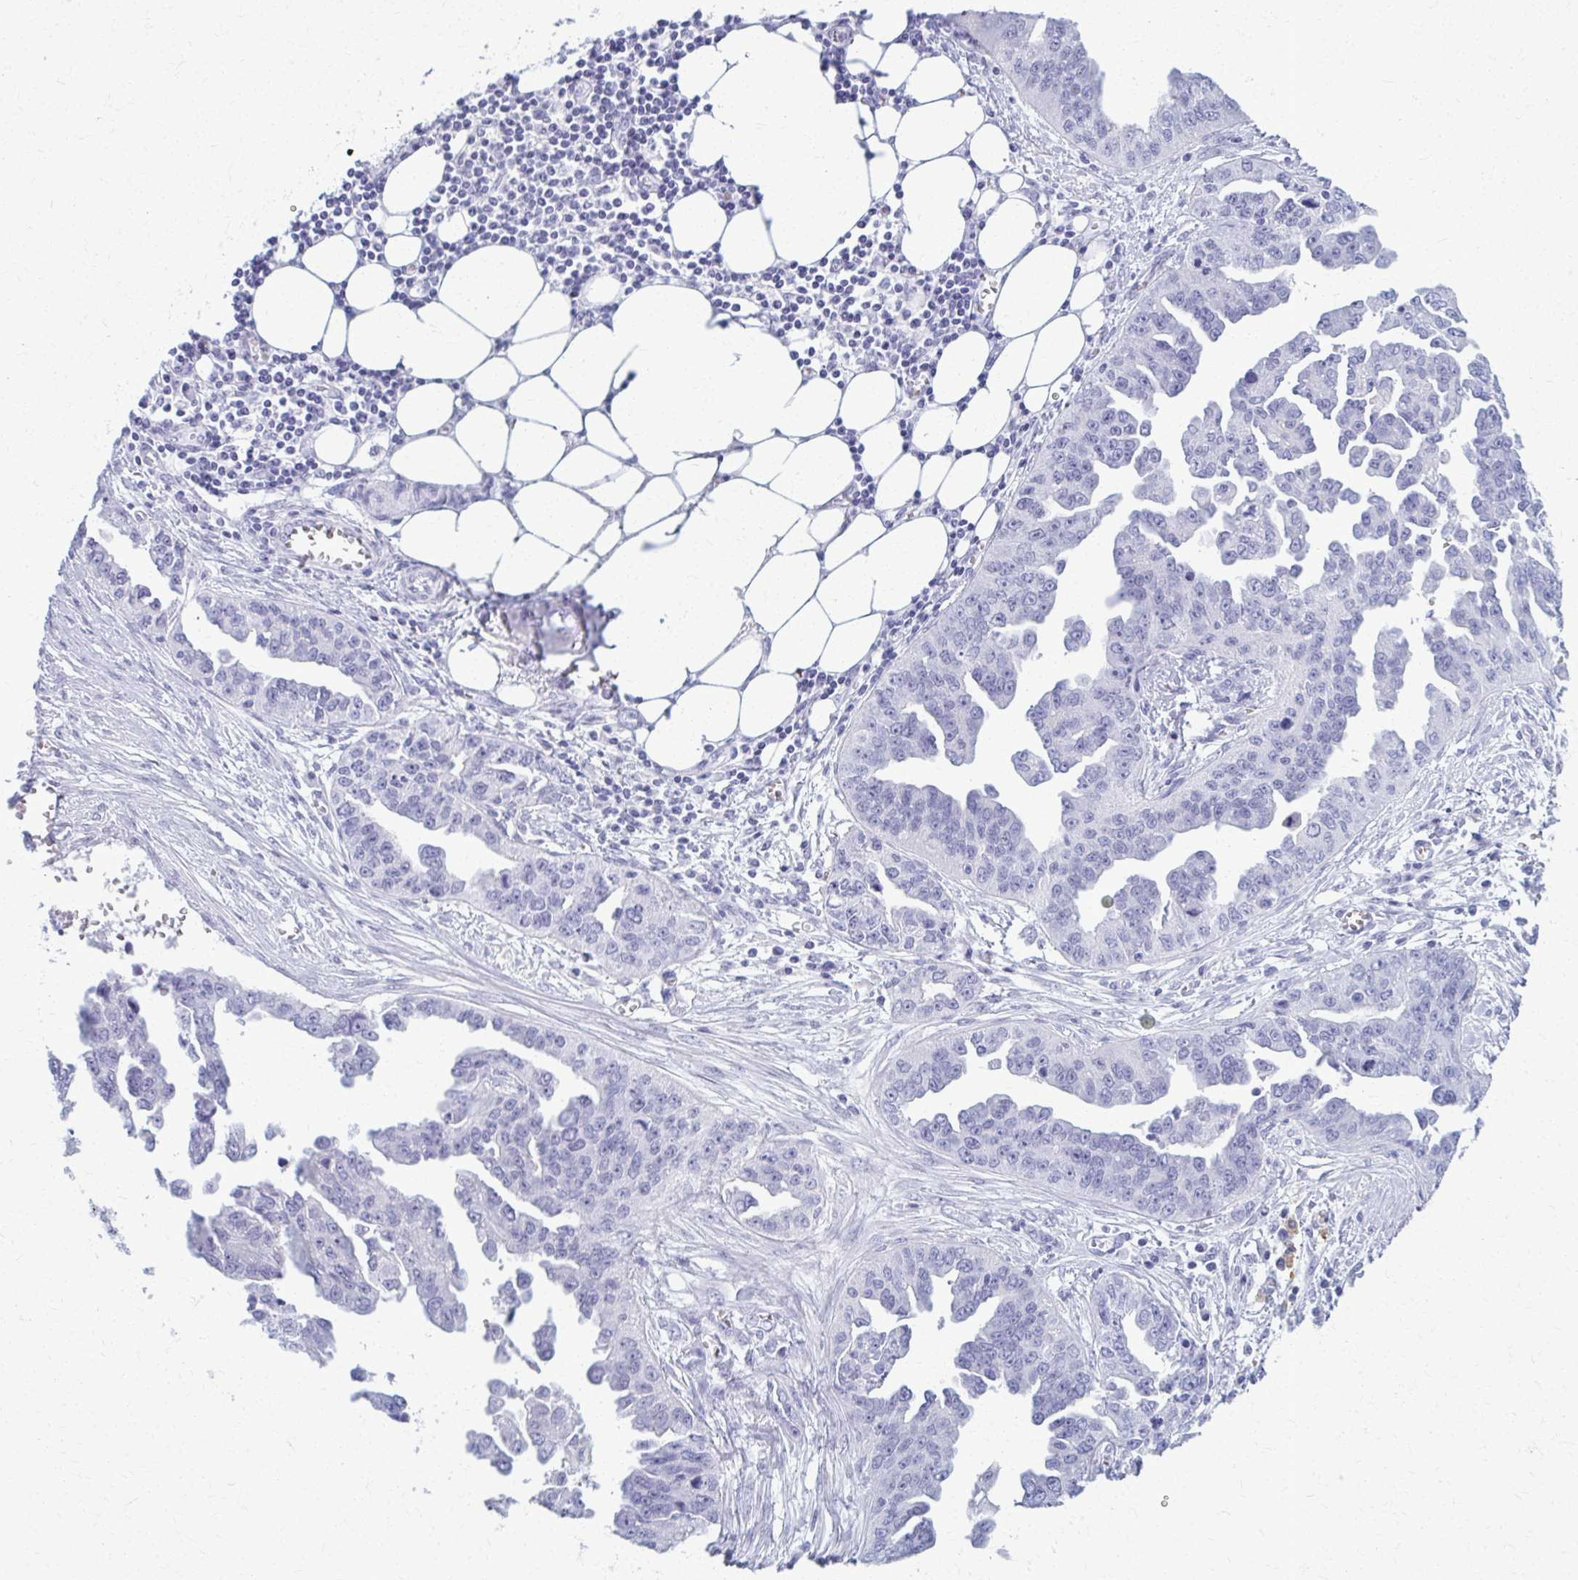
{"staining": {"intensity": "negative", "quantity": "none", "location": "none"}, "tissue": "ovarian cancer", "cell_type": "Tumor cells", "image_type": "cancer", "snomed": [{"axis": "morphology", "description": "Cystadenocarcinoma, serous, NOS"}, {"axis": "topography", "description": "Ovary"}], "caption": "DAB immunohistochemical staining of human serous cystadenocarcinoma (ovarian) displays no significant expression in tumor cells.", "gene": "ACSM2B", "patient": {"sex": "female", "age": 75}}